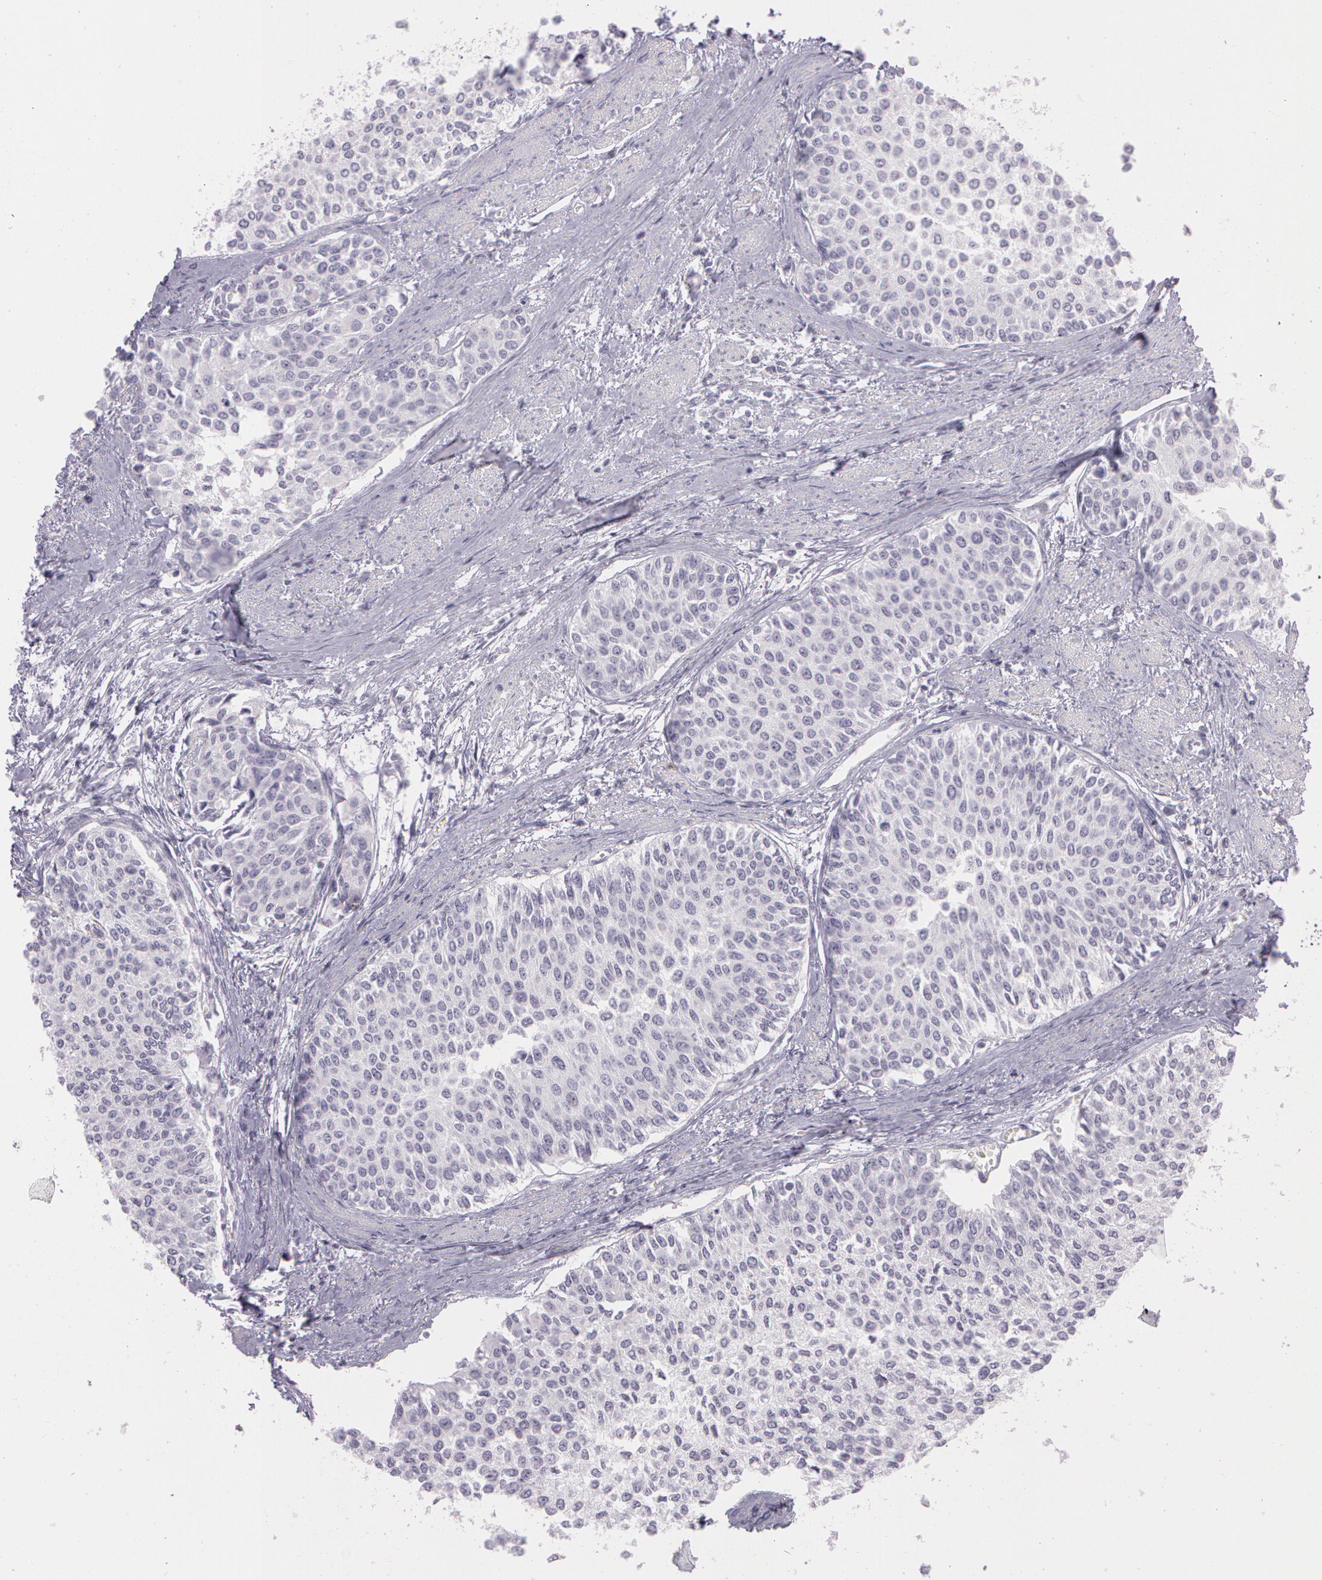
{"staining": {"intensity": "negative", "quantity": "none", "location": "none"}, "tissue": "urothelial cancer", "cell_type": "Tumor cells", "image_type": "cancer", "snomed": [{"axis": "morphology", "description": "Urothelial carcinoma, Low grade"}, {"axis": "topography", "description": "Urinary bladder"}], "caption": "The image demonstrates no significant expression in tumor cells of urothelial cancer.", "gene": "OTC", "patient": {"sex": "female", "age": 73}}